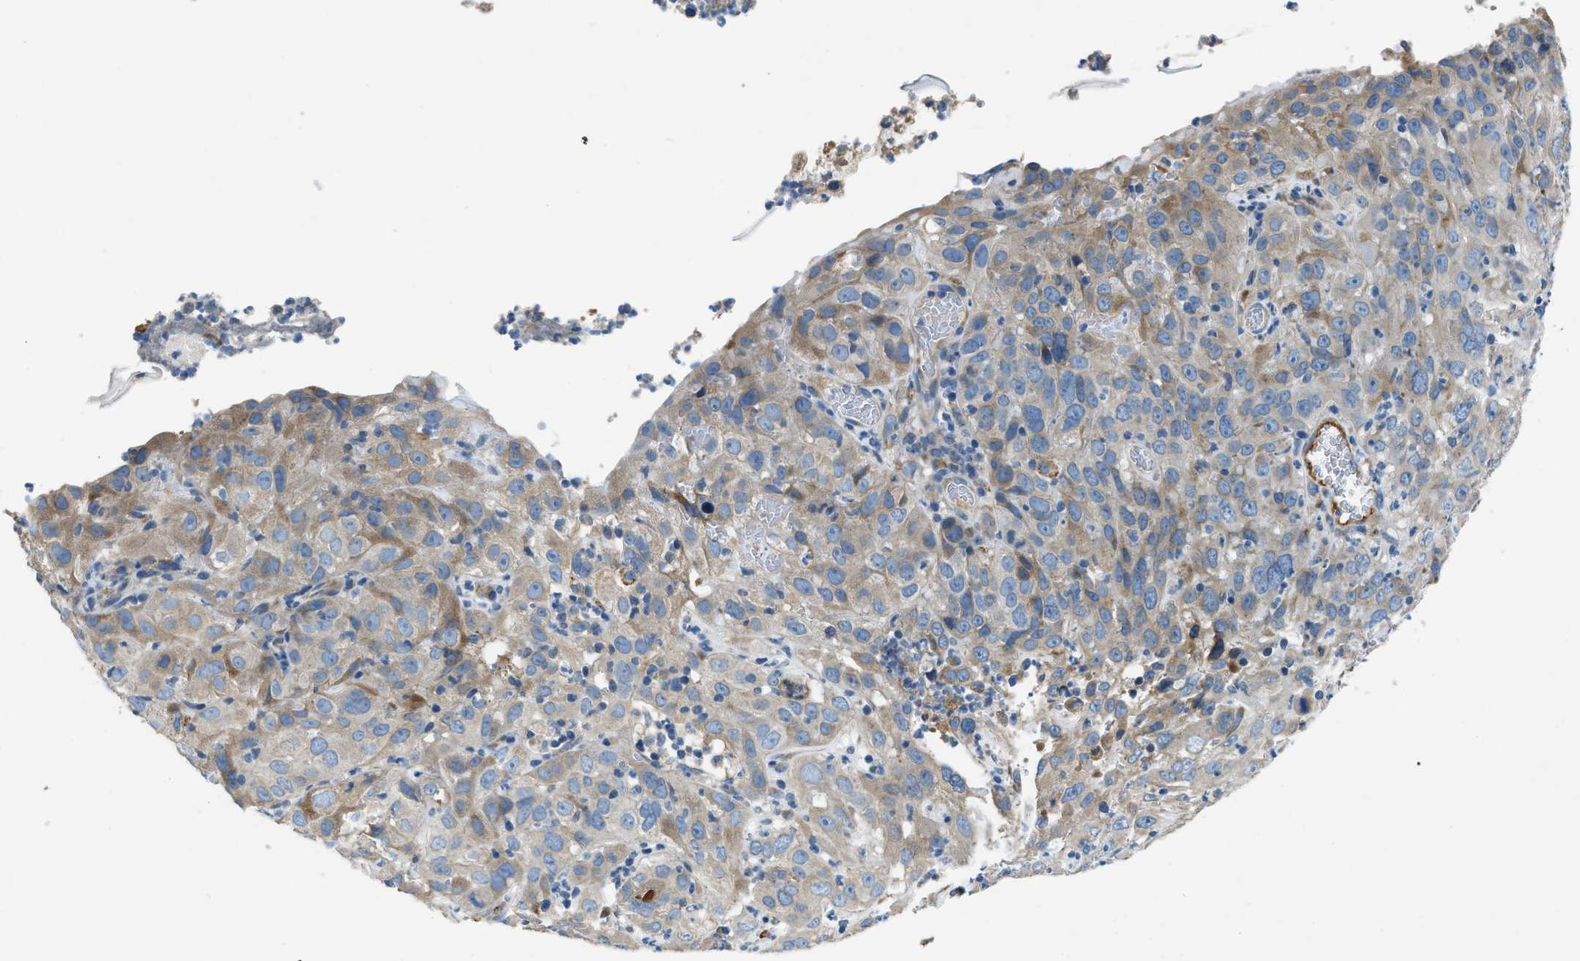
{"staining": {"intensity": "moderate", "quantity": "25%-75%", "location": "cytoplasmic/membranous"}, "tissue": "cervical cancer", "cell_type": "Tumor cells", "image_type": "cancer", "snomed": [{"axis": "morphology", "description": "Squamous cell carcinoma, NOS"}, {"axis": "topography", "description": "Cervix"}], "caption": "The immunohistochemical stain shows moderate cytoplasmic/membranous staining in tumor cells of squamous cell carcinoma (cervical) tissue. (DAB (3,3'-diaminobenzidine) IHC with brightfield microscopy, high magnification).", "gene": "GGCX", "patient": {"sex": "female", "age": 32}}